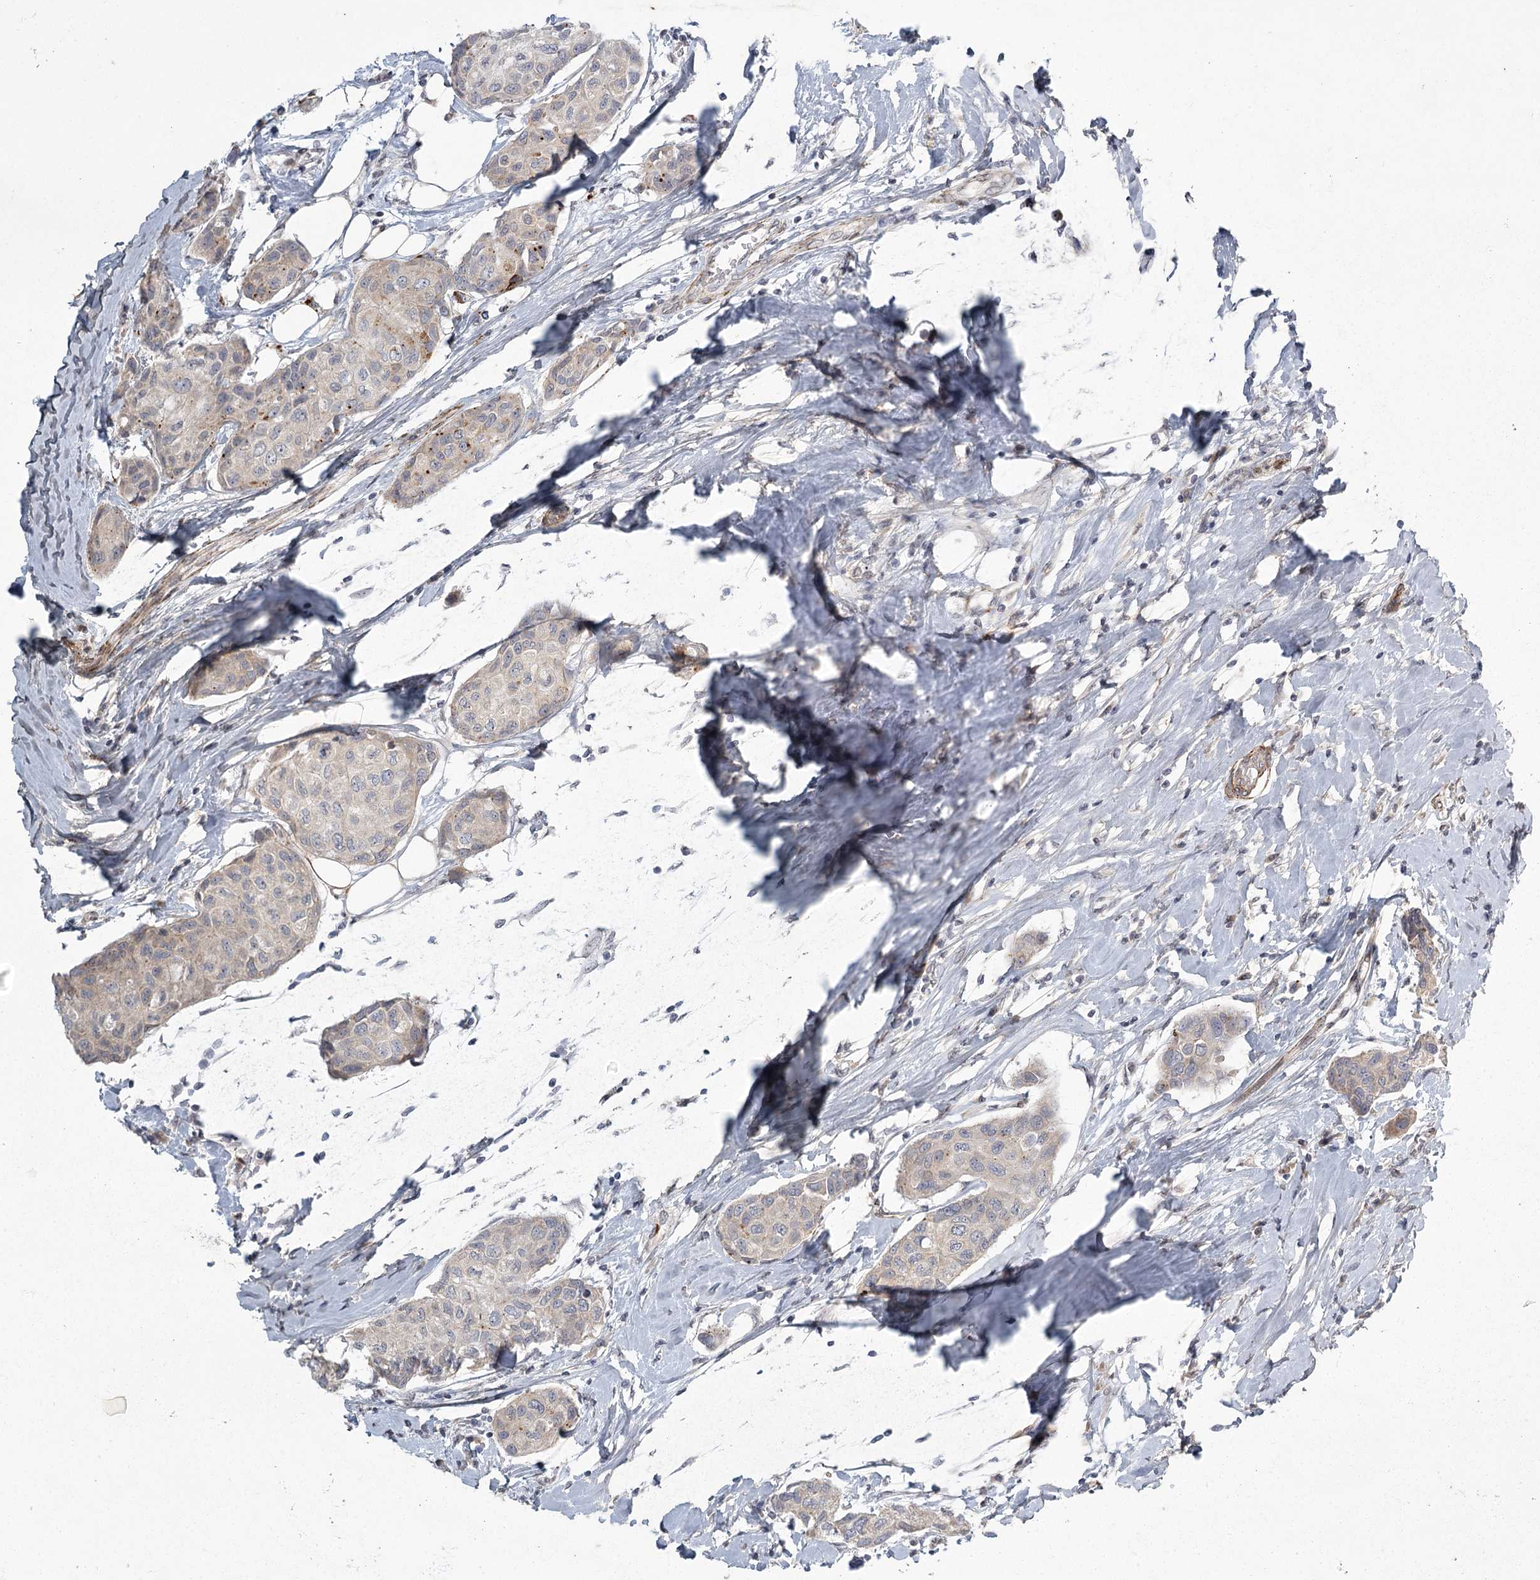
{"staining": {"intensity": "weak", "quantity": "25%-75%", "location": "cytoplasmic/membranous"}, "tissue": "breast cancer", "cell_type": "Tumor cells", "image_type": "cancer", "snomed": [{"axis": "morphology", "description": "Duct carcinoma"}, {"axis": "topography", "description": "Breast"}], "caption": "Human infiltrating ductal carcinoma (breast) stained for a protein (brown) demonstrates weak cytoplasmic/membranous positive positivity in about 25%-75% of tumor cells.", "gene": "MEPE", "patient": {"sex": "female", "age": 80}}